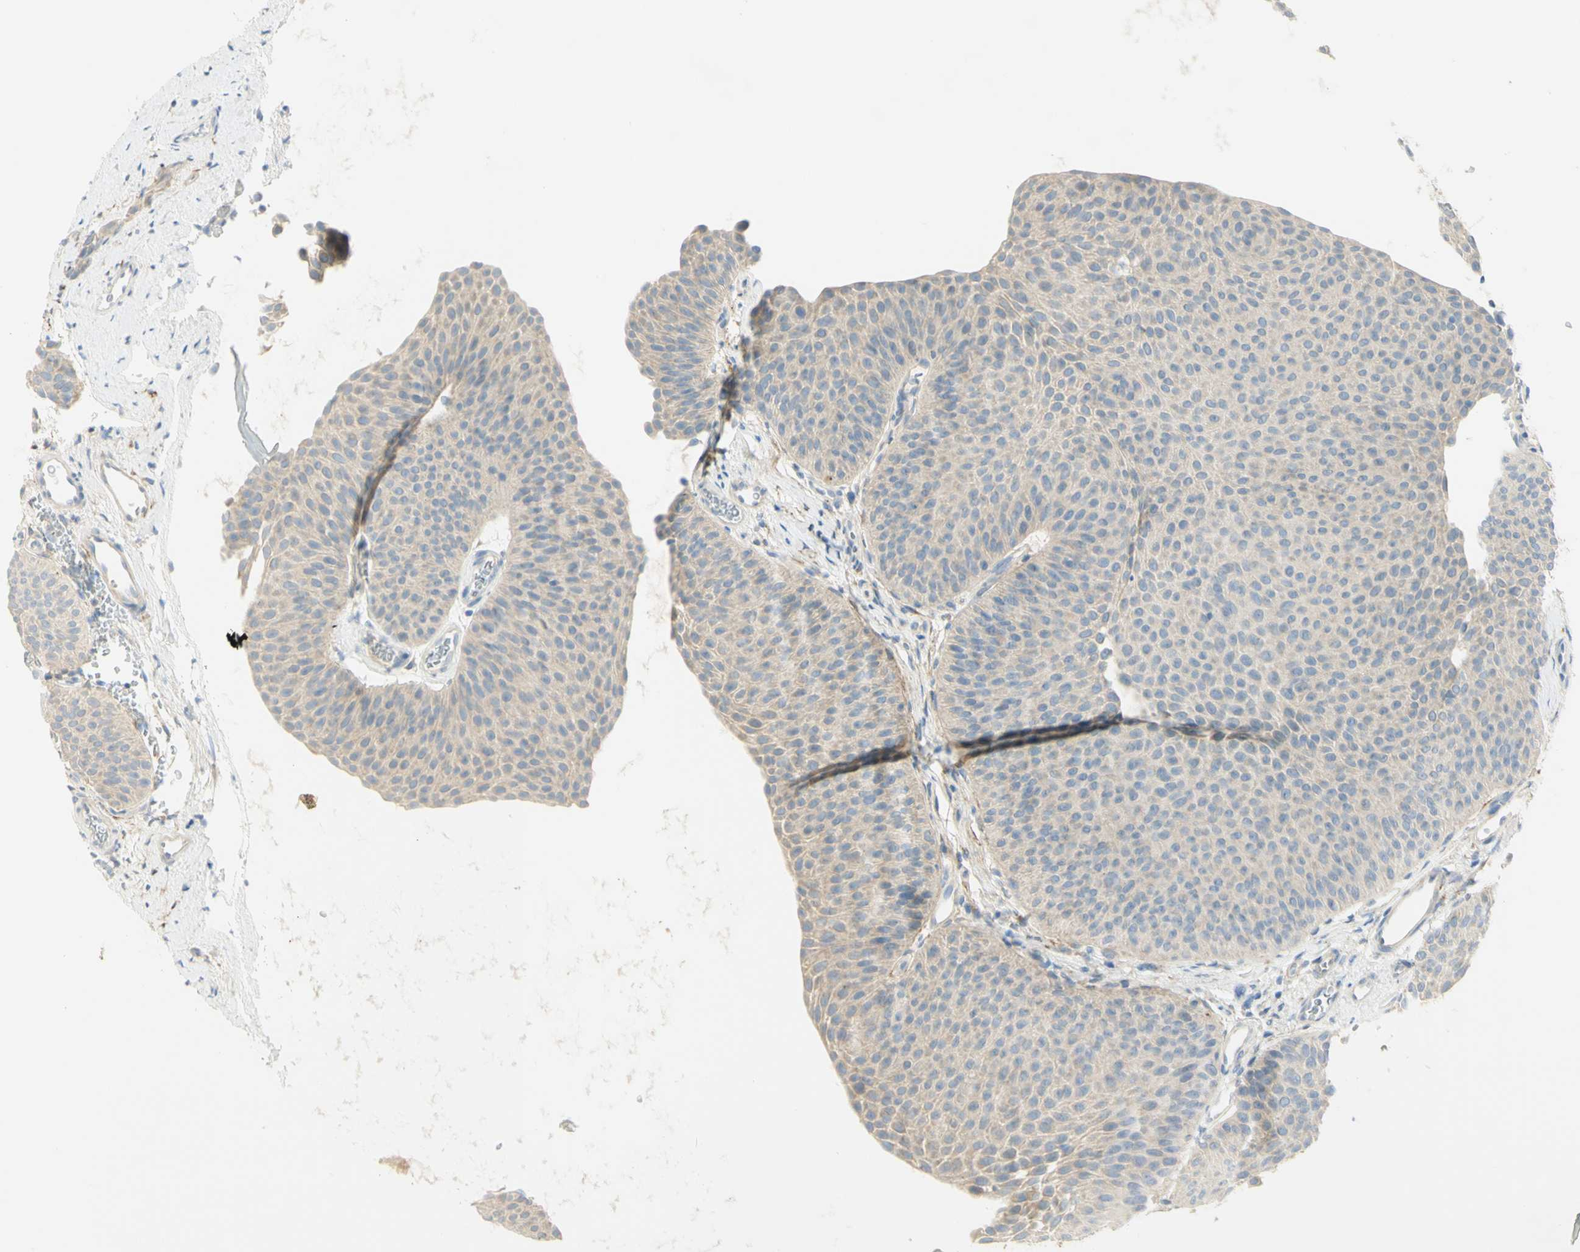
{"staining": {"intensity": "weak", "quantity": ">75%", "location": "cytoplasmic/membranous"}, "tissue": "urothelial cancer", "cell_type": "Tumor cells", "image_type": "cancer", "snomed": [{"axis": "morphology", "description": "Urothelial carcinoma, Low grade"}, {"axis": "topography", "description": "Urinary bladder"}], "caption": "A high-resolution micrograph shows immunohistochemistry staining of low-grade urothelial carcinoma, which shows weak cytoplasmic/membranous staining in about >75% of tumor cells. Immunohistochemistry (ihc) stains the protein in brown and the nuclei are stained blue.", "gene": "GCNT3", "patient": {"sex": "female", "age": 60}}